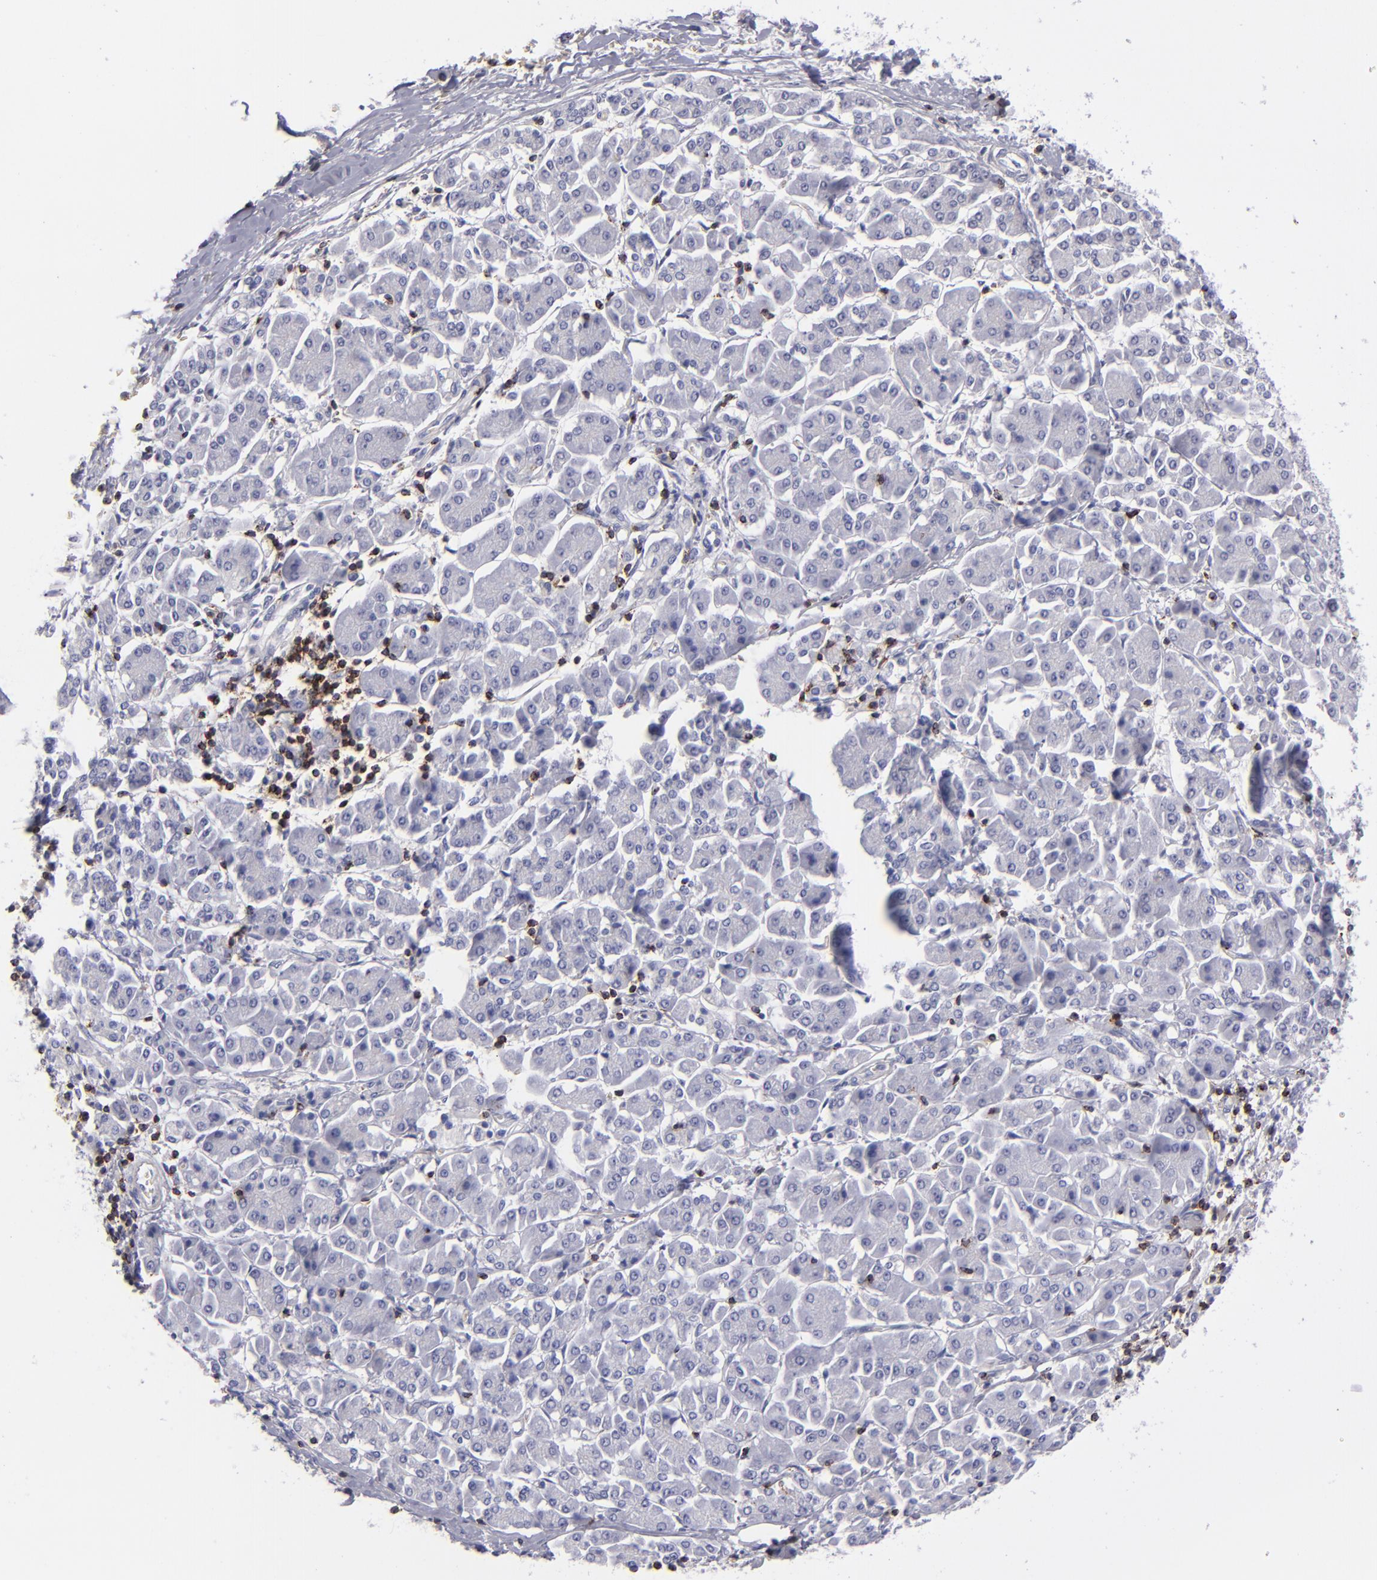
{"staining": {"intensity": "negative", "quantity": "none", "location": "none"}, "tissue": "pancreatic cancer", "cell_type": "Tumor cells", "image_type": "cancer", "snomed": [{"axis": "morphology", "description": "Adenocarcinoma, NOS"}, {"axis": "topography", "description": "Pancreas"}], "caption": "Photomicrograph shows no significant protein positivity in tumor cells of pancreatic adenocarcinoma.", "gene": "CD2", "patient": {"sex": "female", "age": 57}}